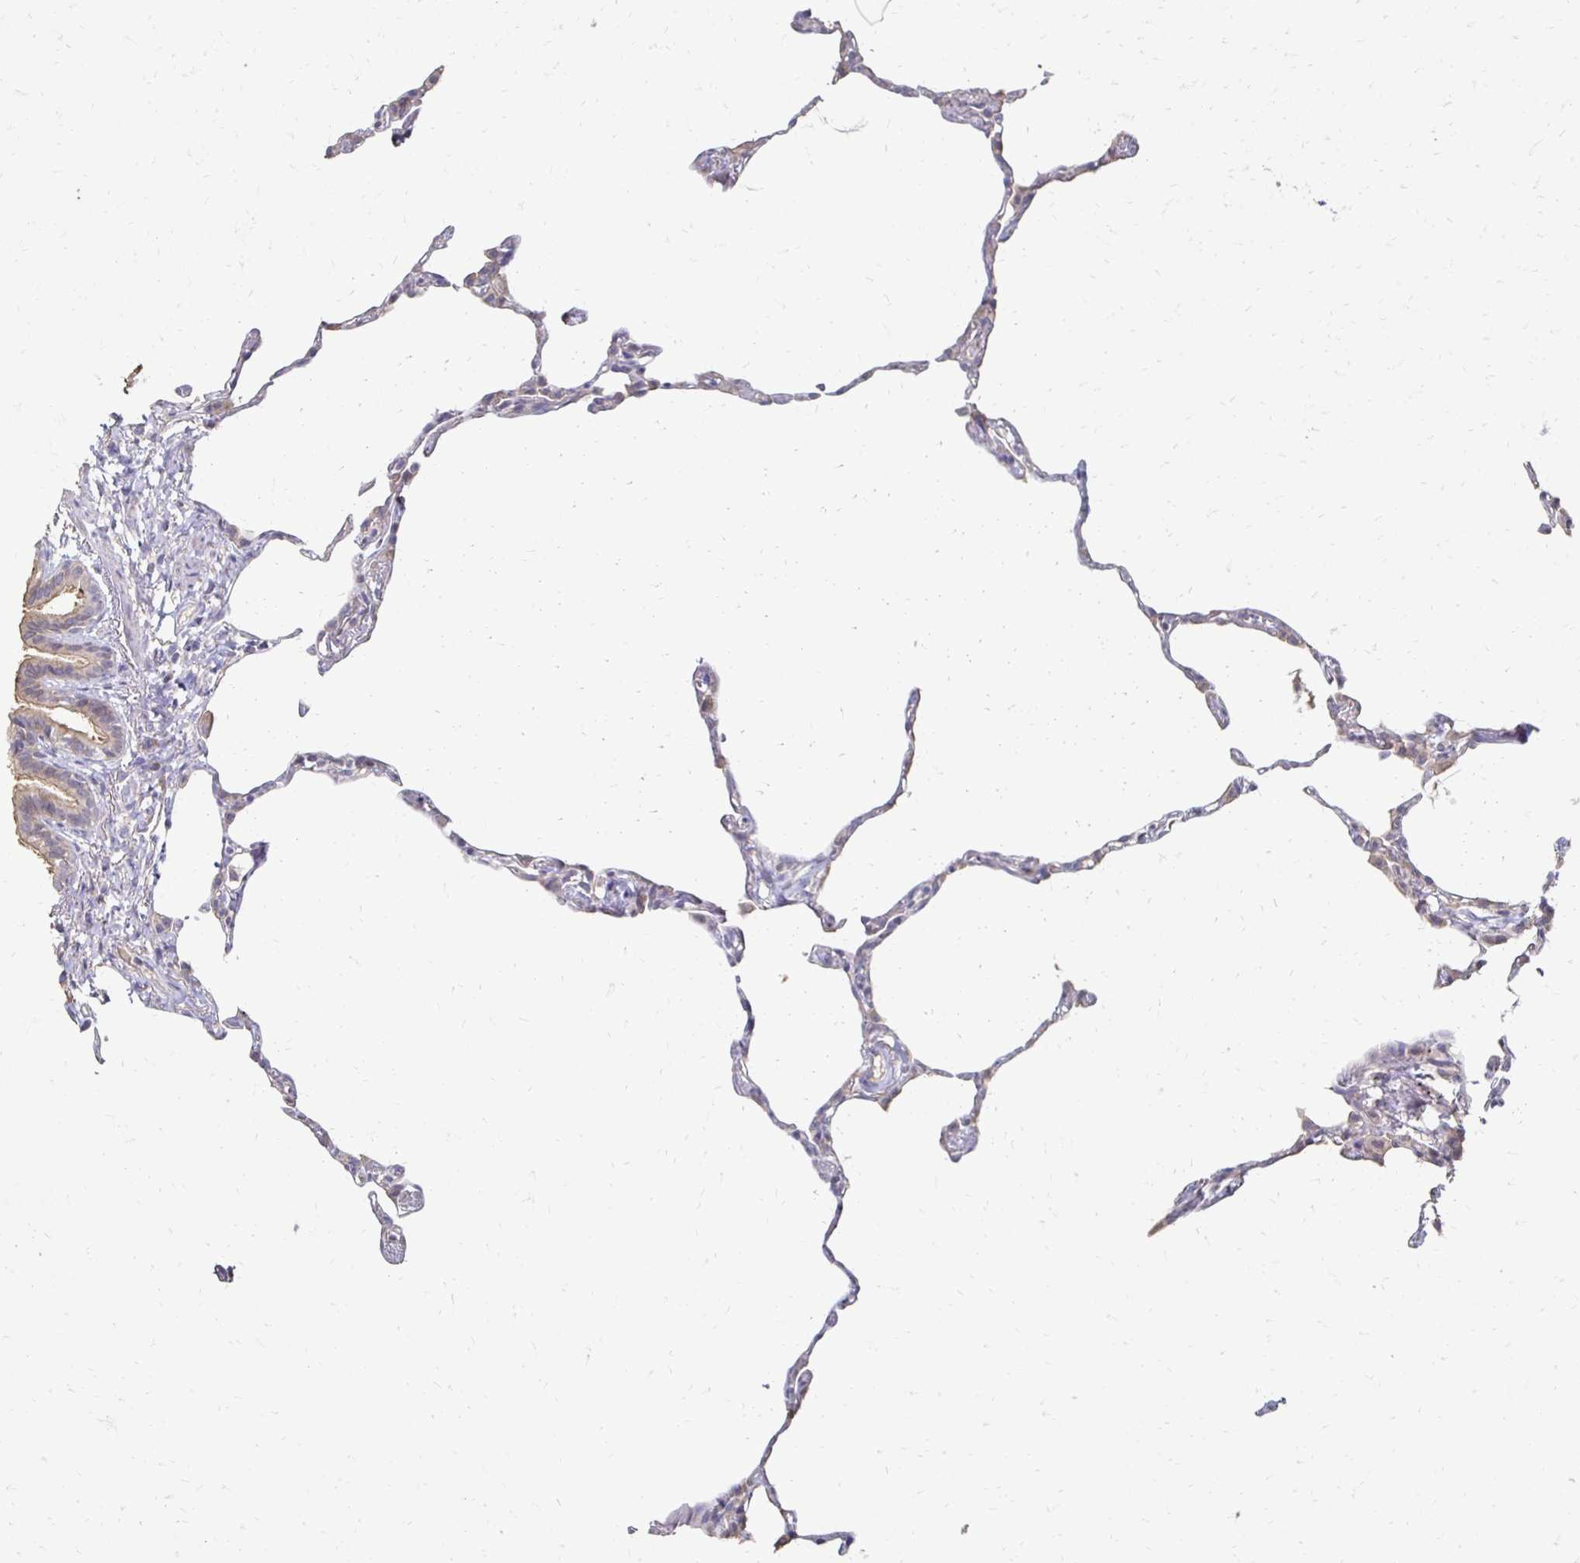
{"staining": {"intensity": "weak", "quantity": "<25%", "location": "cytoplasmic/membranous"}, "tissue": "lung", "cell_type": "Alveolar cells", "image_type": "normal", "snomed": [{"axis": "morphology", "description": "Normal tissue, NOS"}, {"axis": "topography", "description": "Lung"}], "caption": "Immunohistochemical staining of normal lung displays no significant positivity in alveolar cells.", "gene": "ZNF727", "patient": {"sex": "female", "age": 57}}